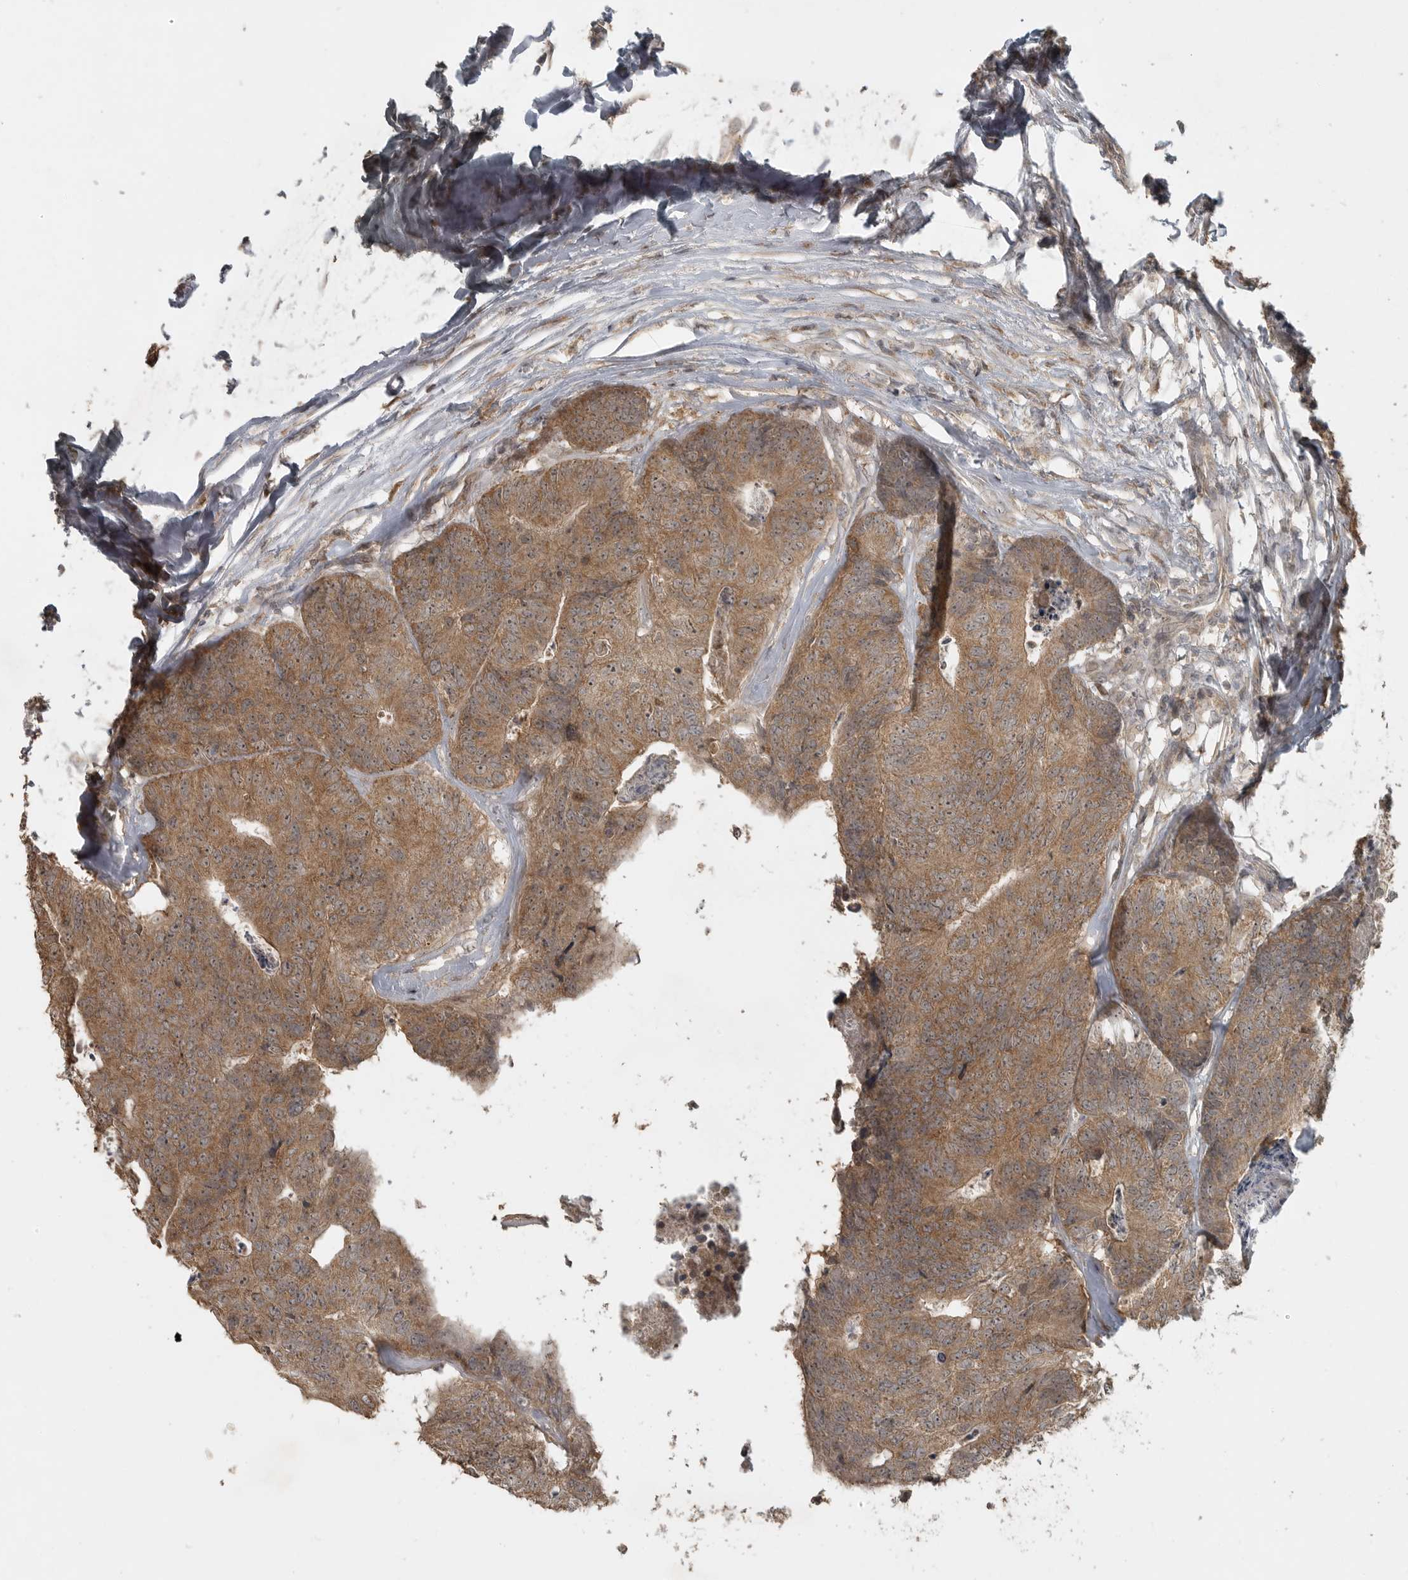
{"staining": {"intensity": "moderate", "quantity": ">75%", "location": "cytoplasmic/membranous"}, "tissue": "colorectal cancer", "cell_type": "Tumor cells", "image_type": "cancer", "snomed": [{"axis": "morphology", "description": "Adenocarcinoma, NOS"}, {"axis": "topography", "description": "Colon"}], "caption": "DAB (3,3'-diaminobenzidine) immunohistochemical staining of human colorectal cancer reveals moderate cytoplasmic/membranous protein positivity in approximately >75% of tumor cells.", "gene": "LLGL1", "patient": {"sex": "female", "age": 67}}